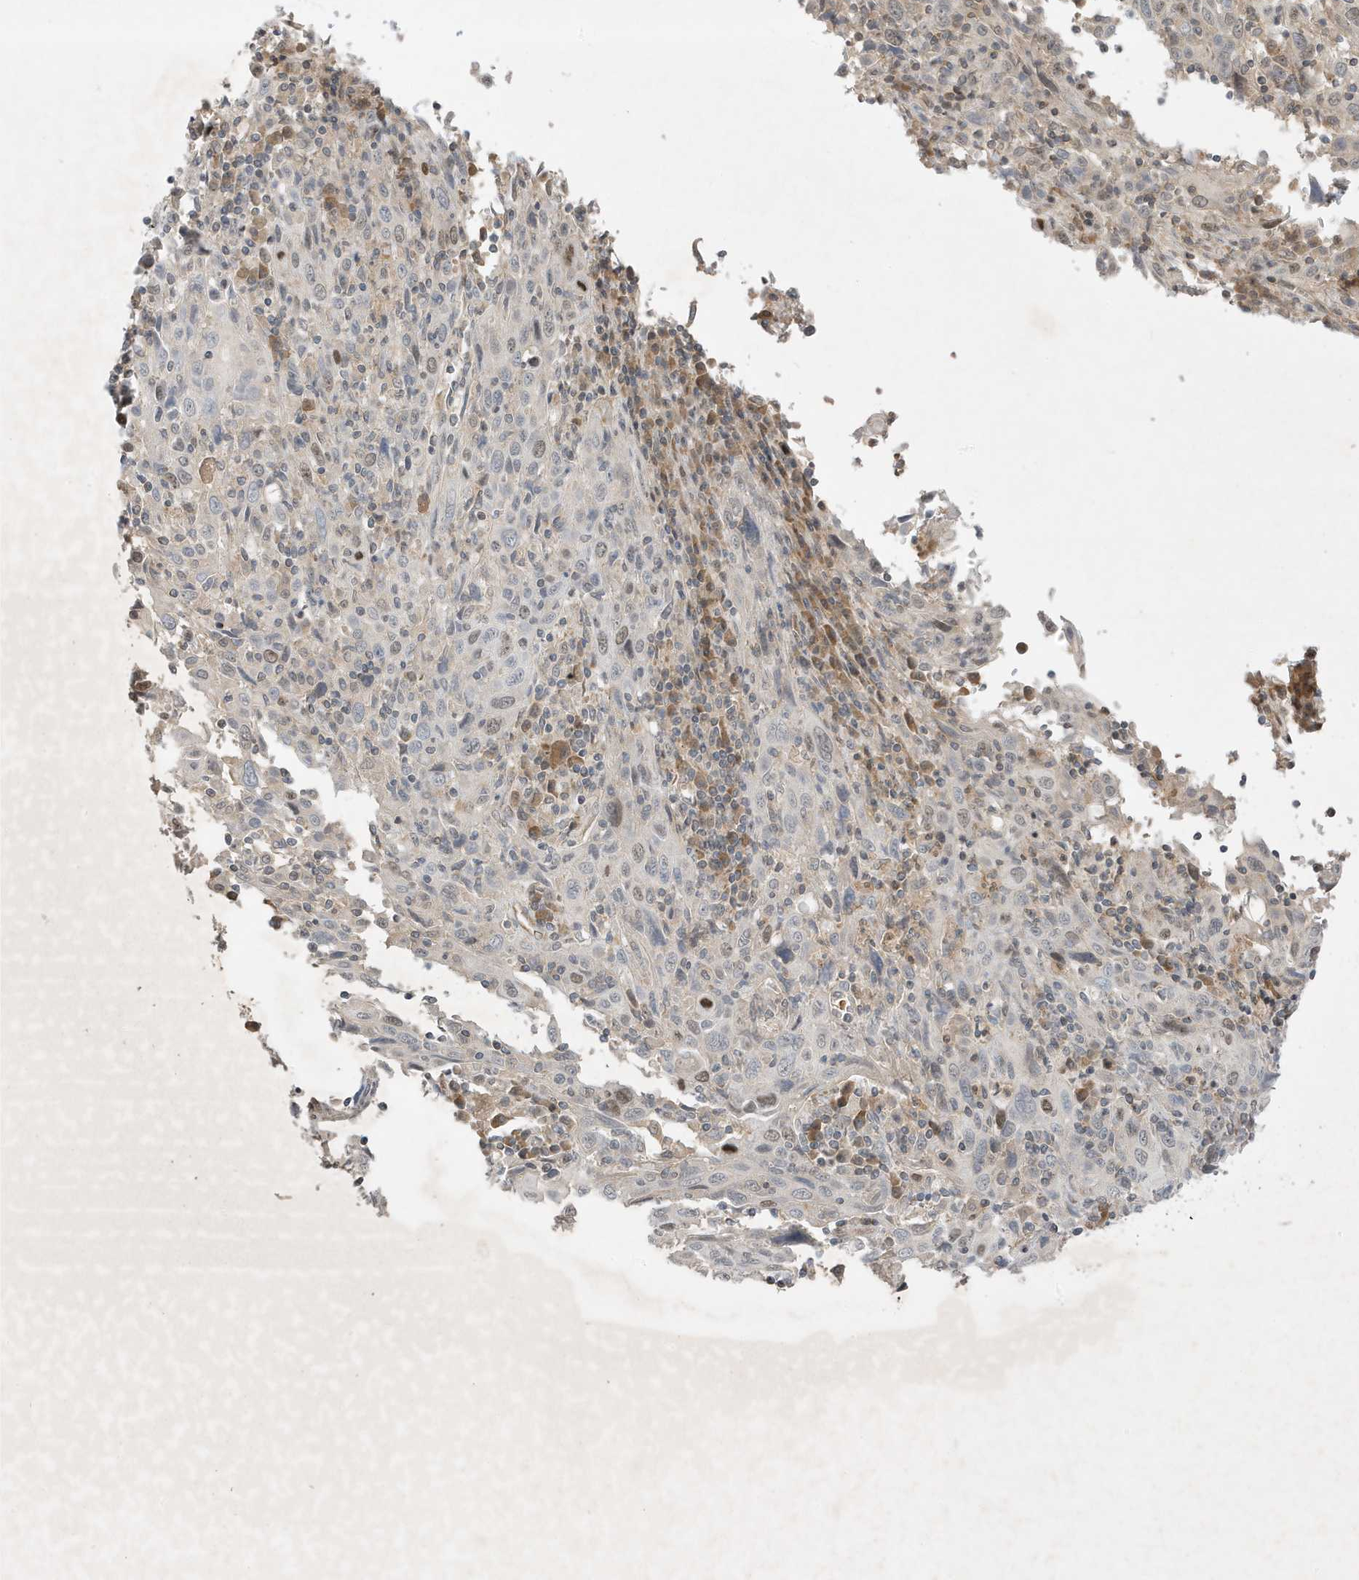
{"staining": {"intensity": "negative", "quantity": "none", "location": "none"}, "tissue": "cervical cancer", "cell_type": "Tumor cells", "image_type": "cancer", "snomed": [{"axis": "morphology", "description": "Squamous cell carcinoma, NOS"}, {"axis": "topography", "description": "Cervix"}], "caption": "Tumor cells are negative for brown protein staining in cervical cancer. The staining was performed using DAB (3,3'-diaminobenzidine) to visualize the protein expression in brown, while the nuclei were stained in blue with hematoxylin (Magnification: 20x).", "gene": "MAST3", "patient": {"sex": "female", "age": 46}}